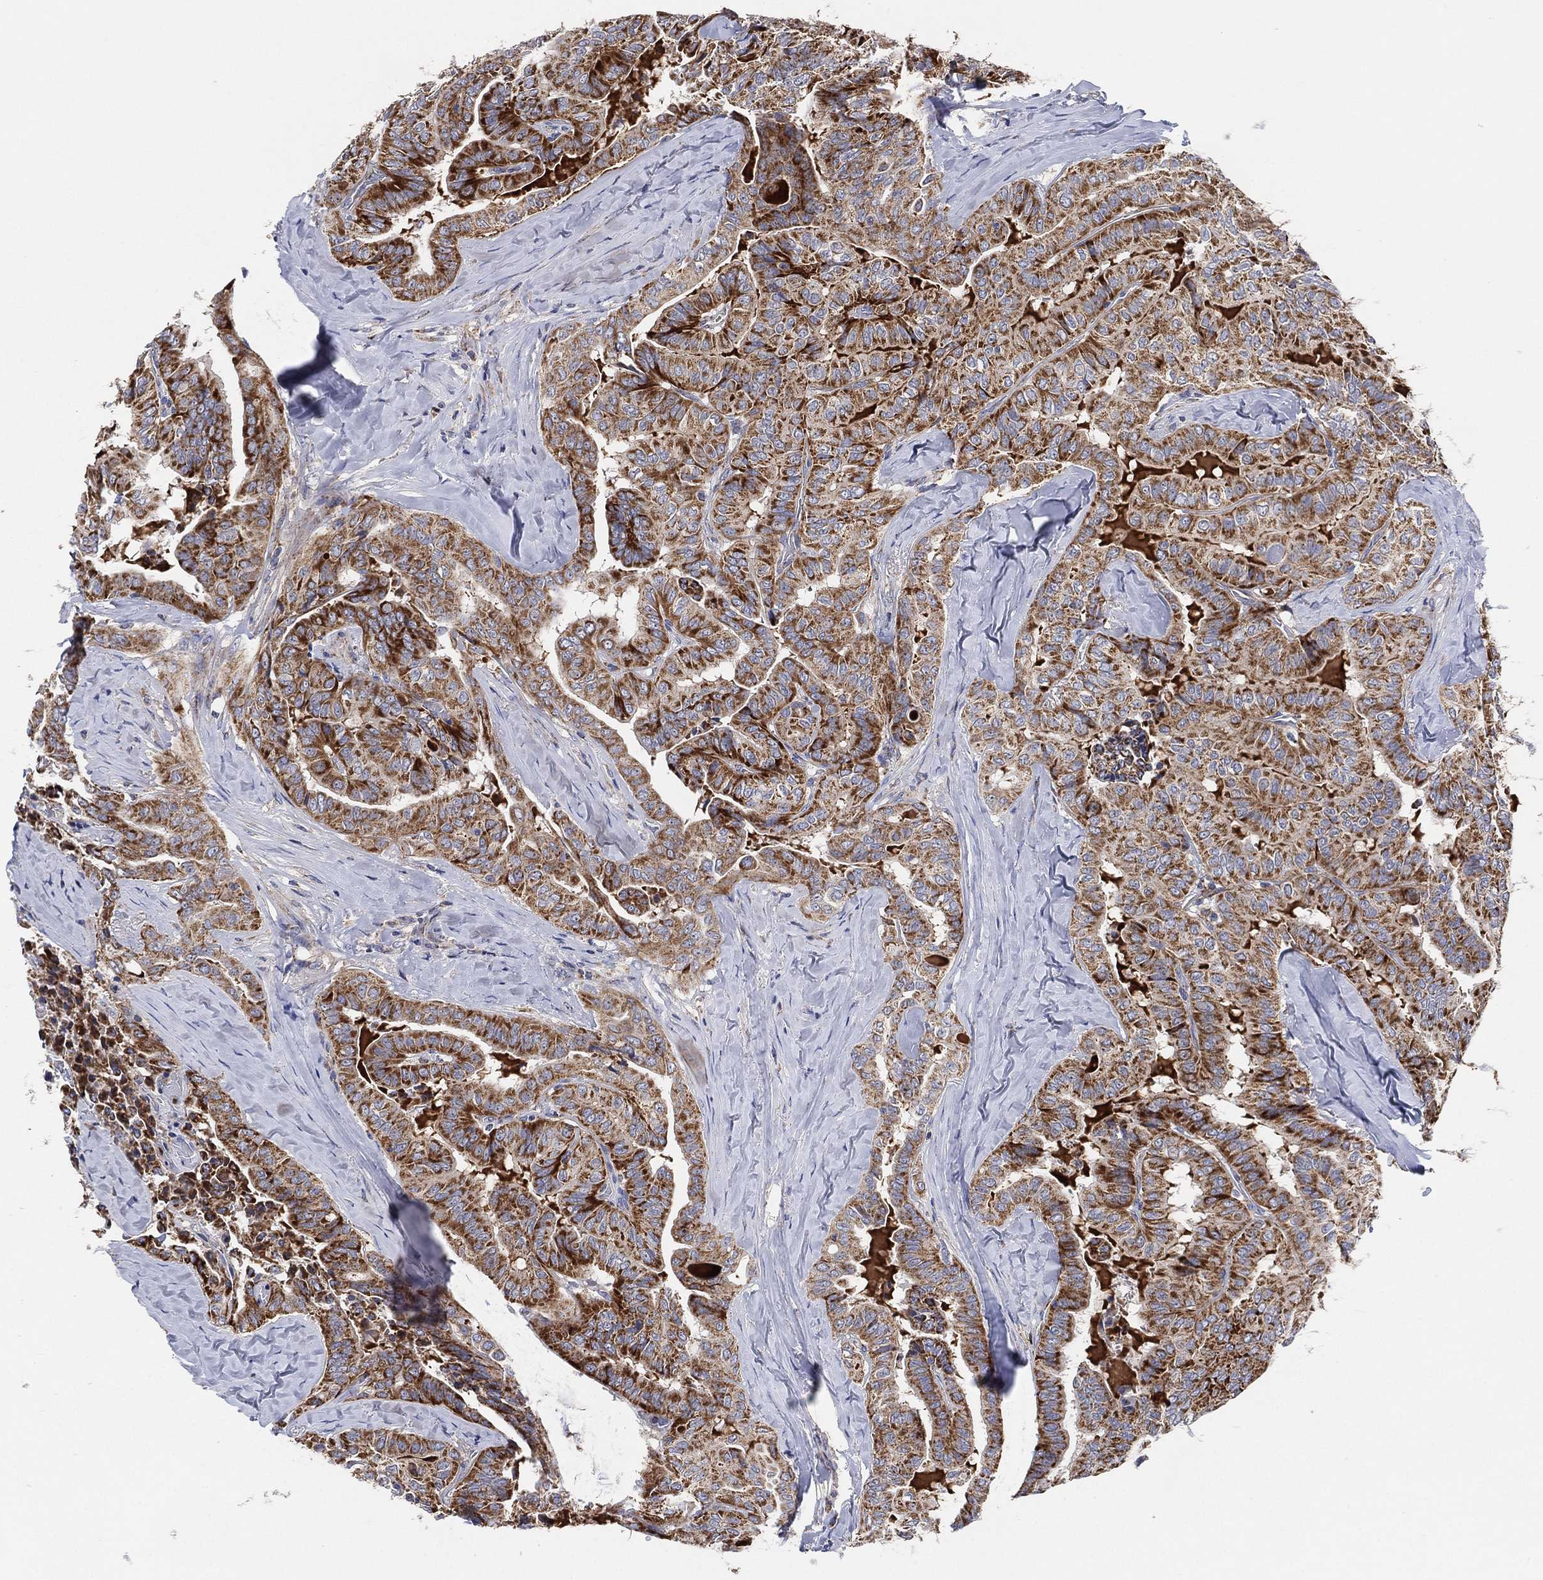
{"staining": {"intensity": "strong", "quantity": ">75%", "location": "cytoplasmic/membranous"}, "tissue": "thyroid cancer", "cell_type": "Tumor cells", "image_type": "cancer", "snomed": [{"axis": "morphology", "description": "Papillary adenocarcinoma, NOS"}, {"axis": "topography", "description": "Thyroid gland"}], "caption": "Immunohistochemical staining of human thyroid cancer shows strong cytoplasmic/membranous protein expression in approximately >75% of tumor cells. (brown staining indicates protein expression, while blue staining denotes nuclei).", "gene": "GCAT", "patient": {"sex": "female", "age": 68}}